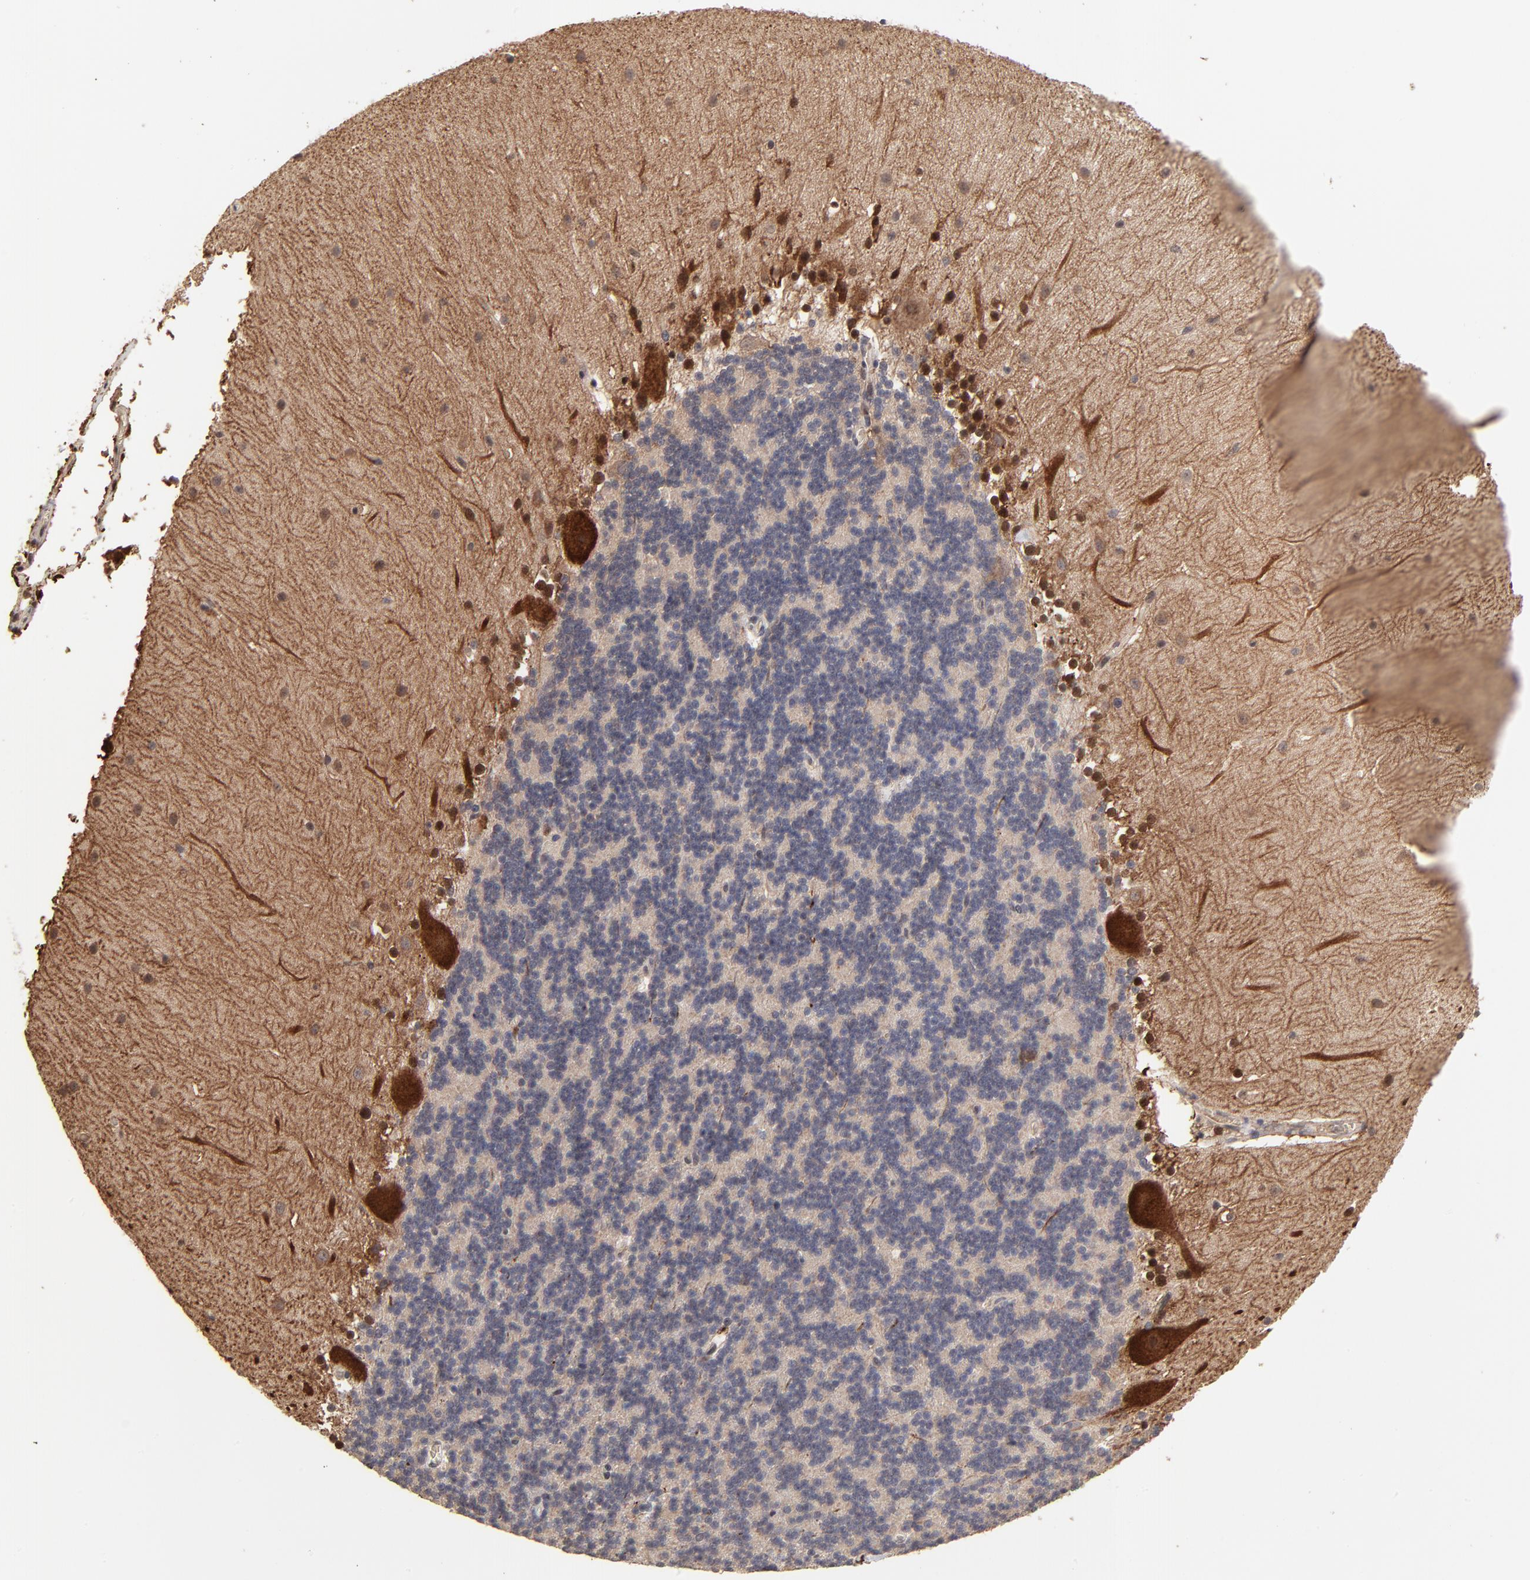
{"staining": {"intensity": "negative", "quantity": "none", "location": "none"}, "tissue": "cerebellum", "cell_type": "Cells in granular layer", "image_type": "normal", "snomed": [{"axis": "morphology", "description": "Normal tissue, NOS"}, {"axis": "topography", "description": "Cerebellum"}], "caption": "Immunohistochemical staining of unremarkable human cerebellum exhibits no significant expression in cells in granular layer. (Immunohistochemistry (ihc), brightfield microscopy, high magnification).", "gene": "FRMD8", "patient": {"sex": "female", "age": 19}}